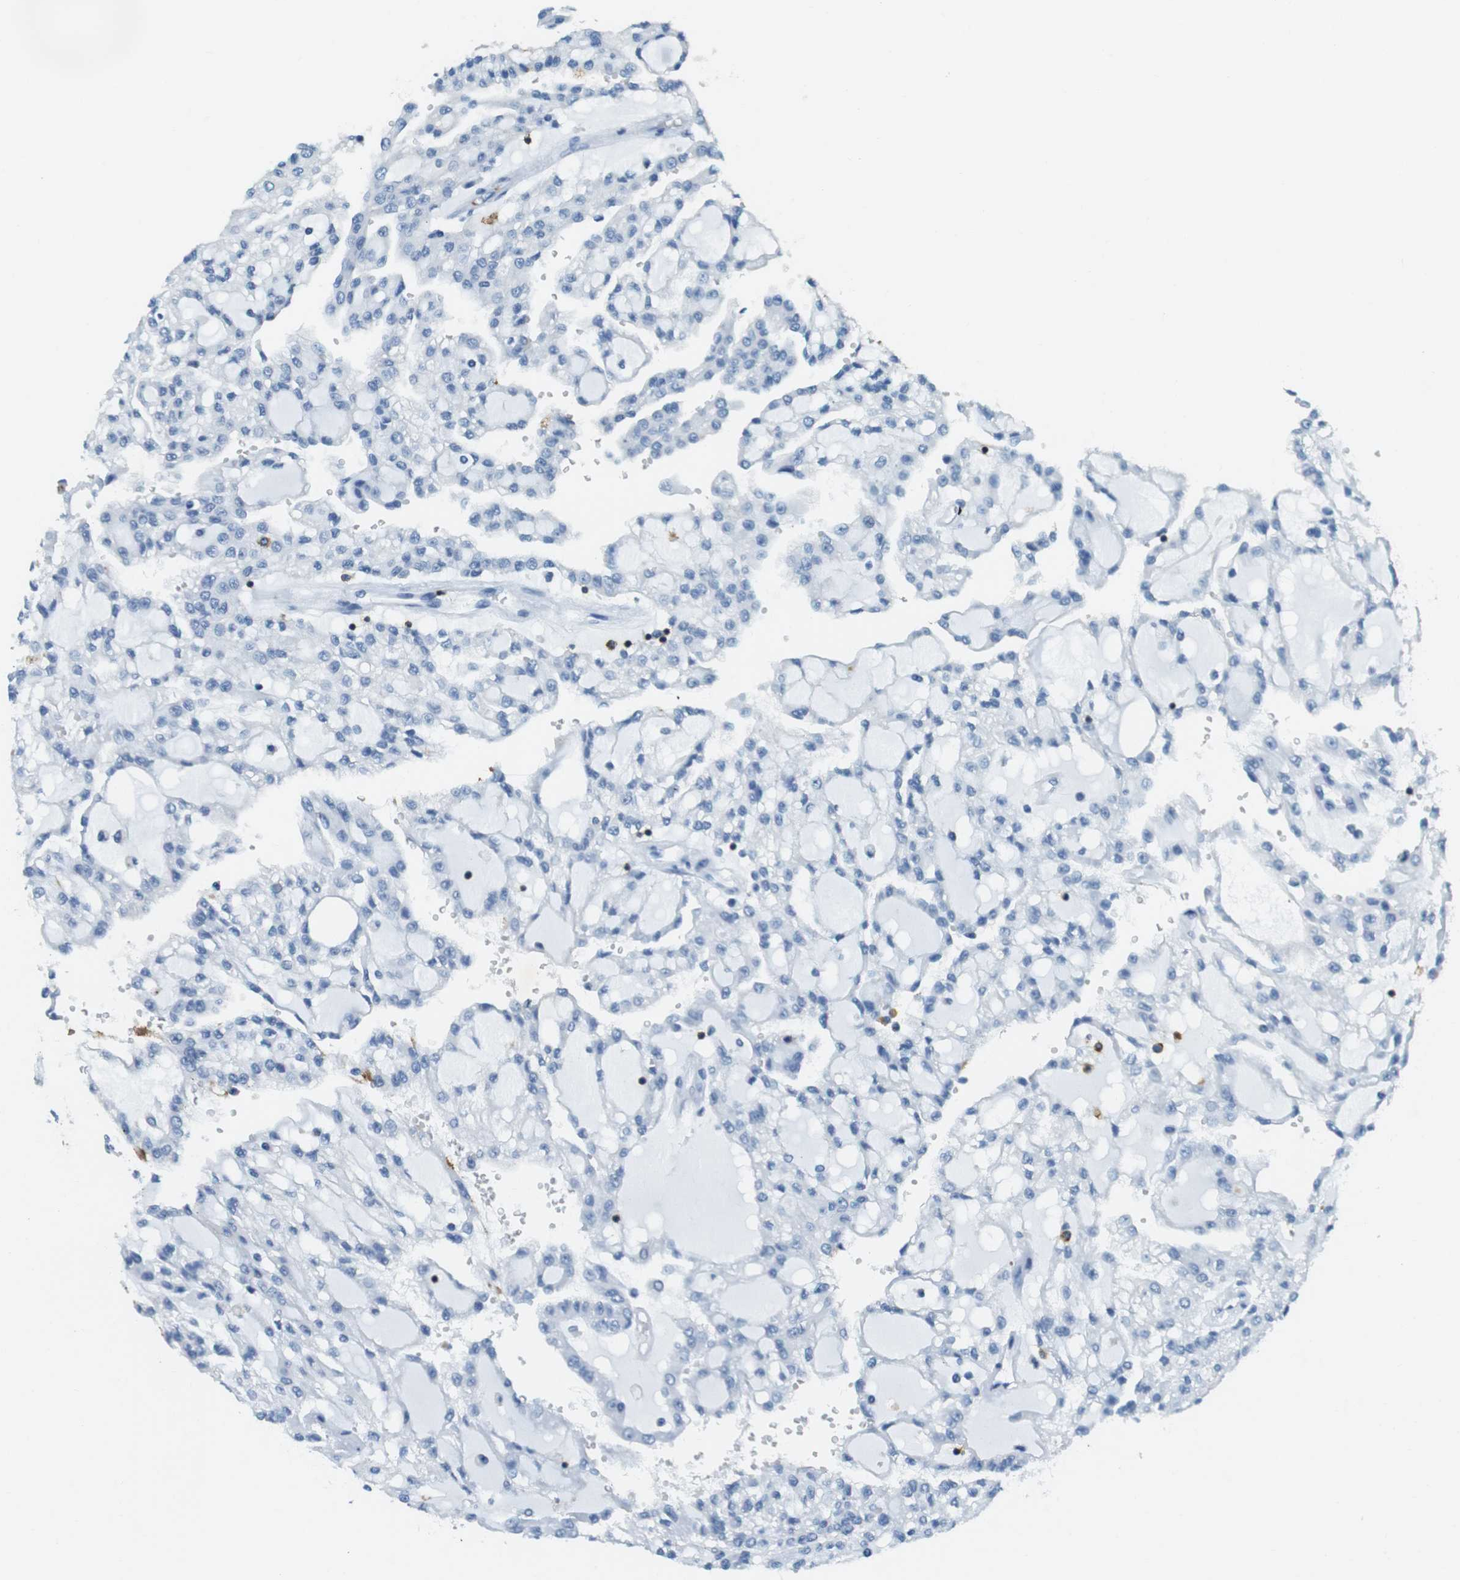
{"staining": {"intensity": "negative", "quantity": "none", "location": "none"}, "tissue": "renal cancer", "cell_type": "Tumor cells", "image_type": "cancer", "snomed": [{"axis": "morphology", "description": "Adenocarcinoma, NOS"}, {"axis": "topography", "description": "Kidney"}], "caption": "Human renal adenocarcinoma stained for a protein using immunohistochemistry shows no positivity in tumor cells.", "gene": "LAT", "patient": {"sex": "male", "age": 63}}